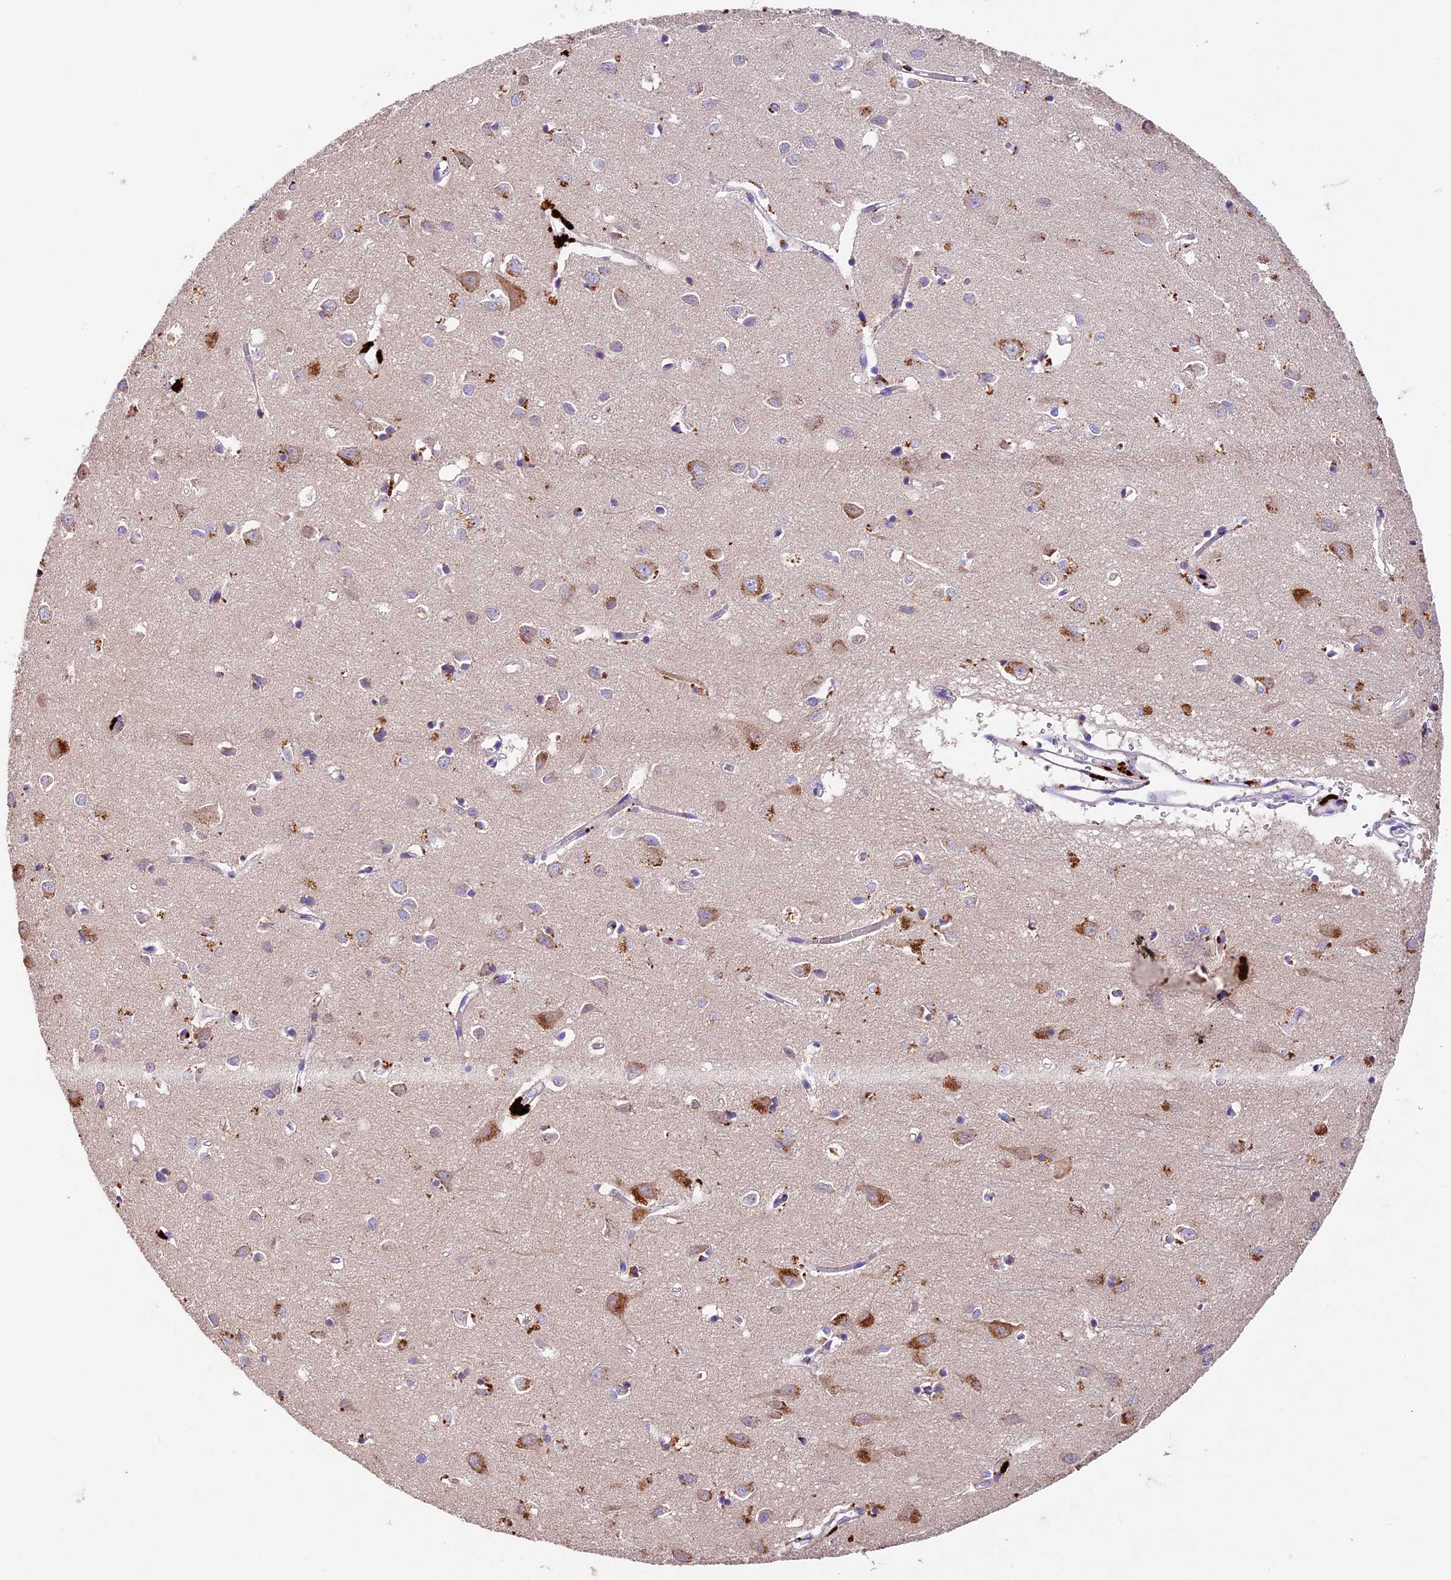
{"staining": {"intensity": "negative", "quantity": "none", "location": "none"}, "tissue": "cerebral cortex", "cell_type": "Endothelial cells", "image_type": "normal", "snomed": [{"axis": "morphology", "description": "Normal tissue, NOS"}, {"axis": "topography", "description": "Cerebral cortex"}], "caption": "Endothelial cells are negative for brown protein staining in benign cerebral cortex. (DAB (3,3'-diaminobenzidine) IHC with hematoxylin counter stain).", "gene": "PMPCB", "patient": {"sex": "female", "age": 64}}